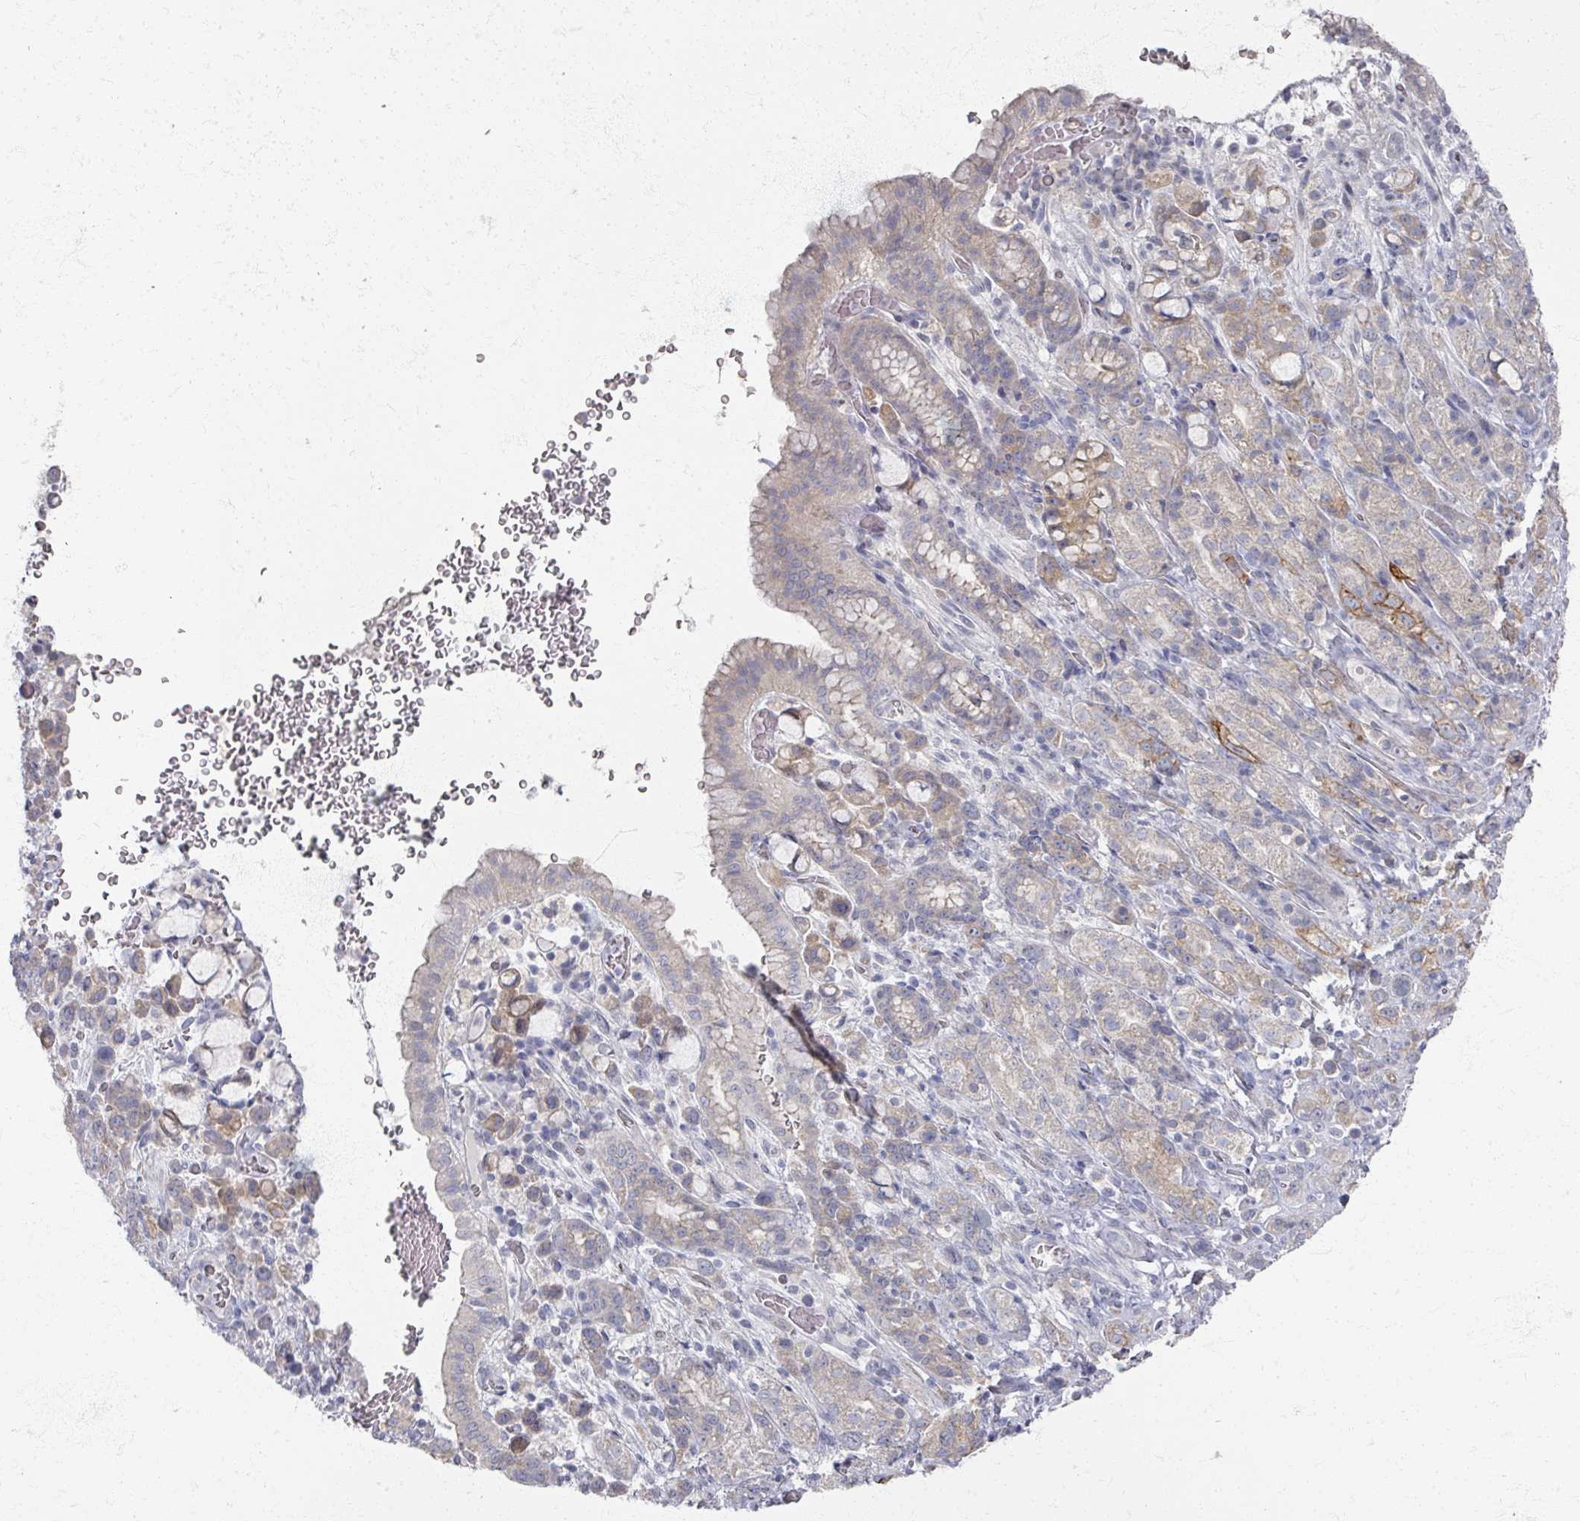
{"staining": {"intensity": "moderate", "quantity": "<25%", "location": "cytoplasmic/membranous"}, "tissue": "stomach cancer", "cell_type": "Tumor cells", "image_type": "cancer", "snomed": [{"axis": "morphology", "description": "Adenocarcinoma, NOS"}, {"axis": "topography", "description": "Stomach"}], "caption": "Moderate cytoplasmic/membranous expression is identified in approximately <25% of tumor cells in stomach cancer. (Stains: DAB in brown, nuclei in blue, Microscopy: brightfield microscopy at high magnification).", "gene": "TTYH3", "patient": {"sex": "female", "age": 65}}